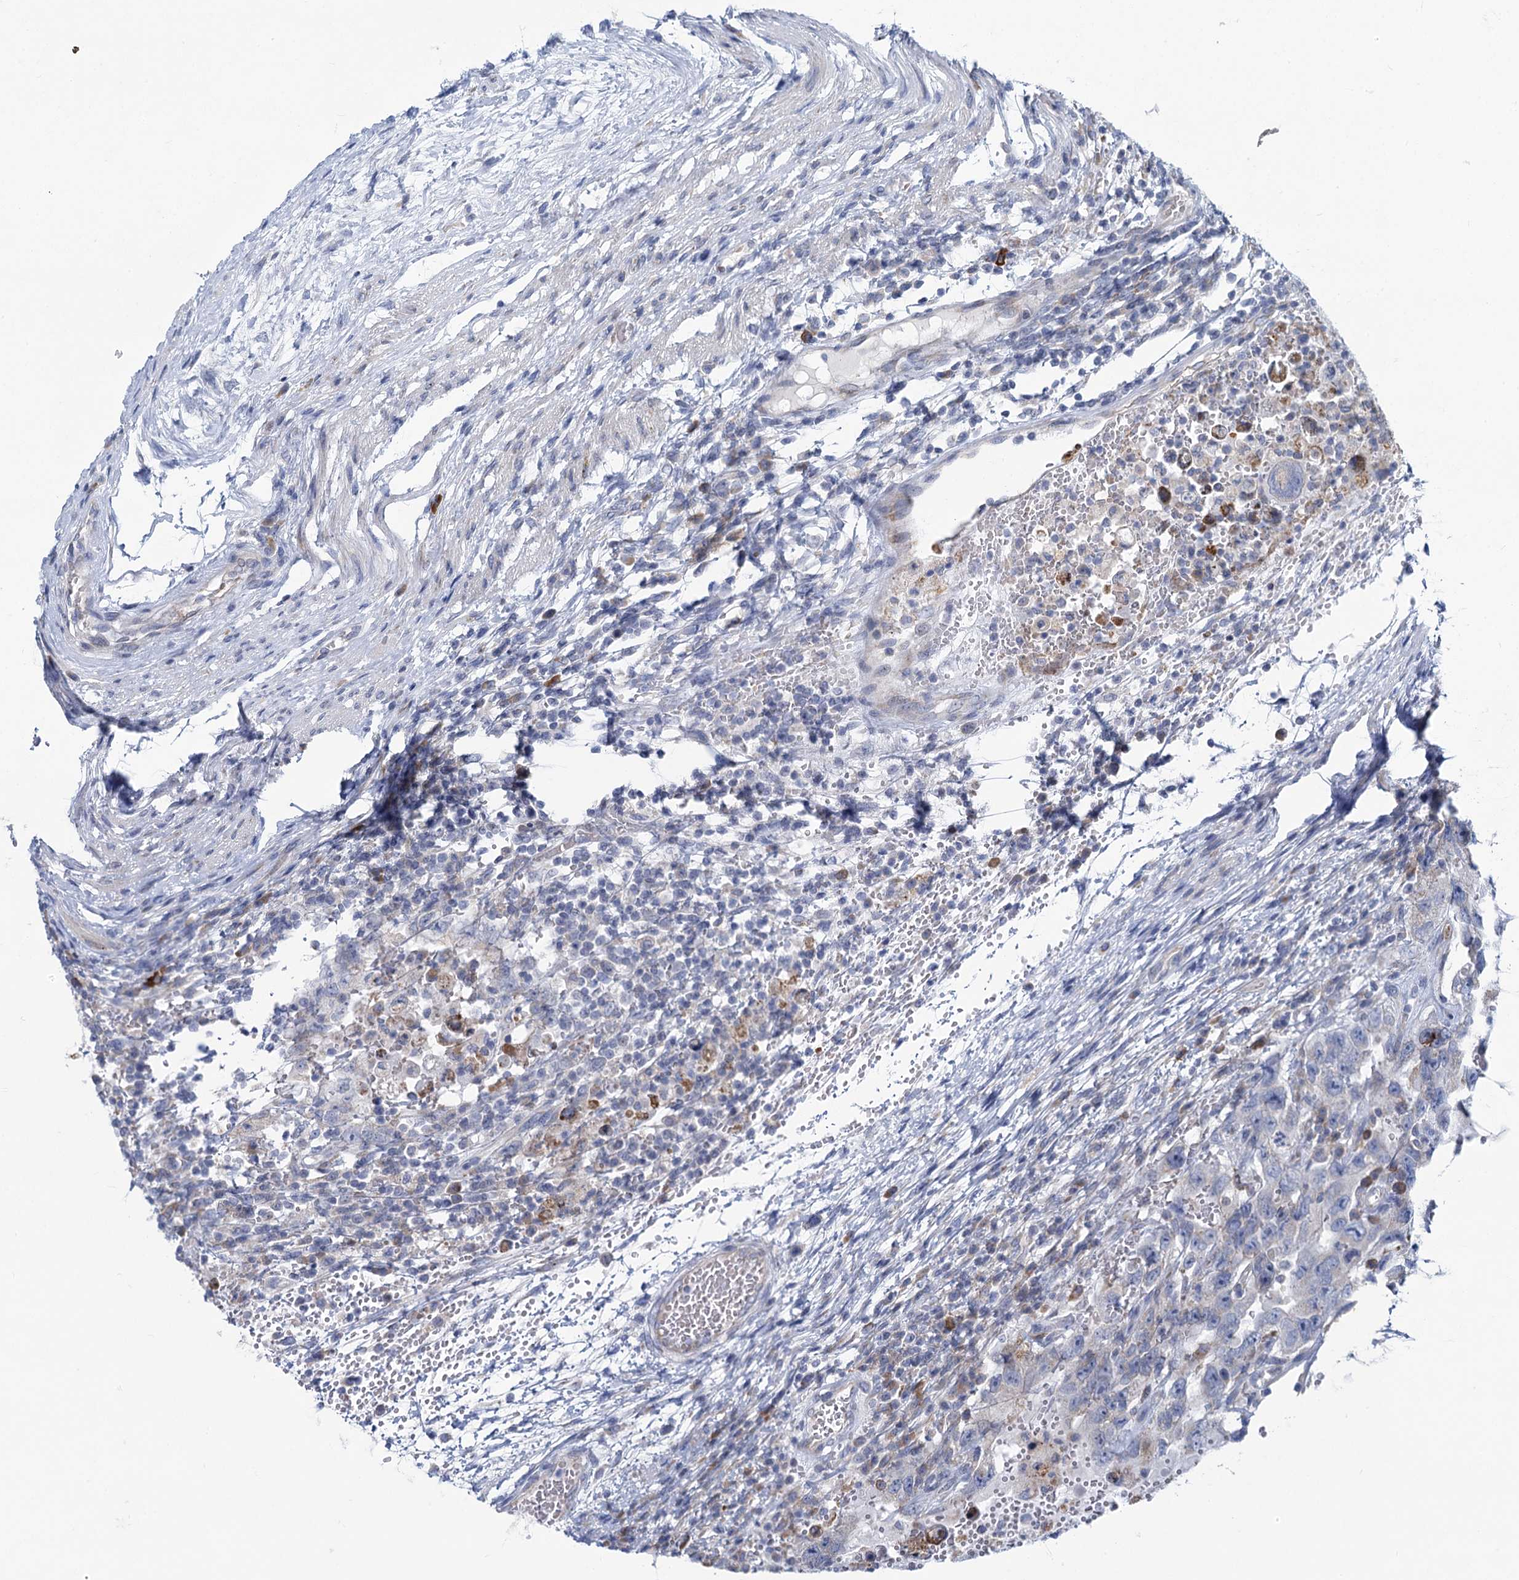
{"staining": {"intensity": "negative", "quantity": "none", "location": "none"}, "tissue": "testis cancer", "cell_type": "Tumor cells", "image_type": "cancer", "snomed": [{"axis": "morphology", "description": "Carcinoma, Embryonal, NOS"}, {"axis": "topography", "description": "Testis"}], "caption": "The IHC histopathology image has no significant staining in tumor cells of testis embryonal carcinoma tissue.", "gene": "PRSS35", "patient": {"sex": "male", "age": 26}}